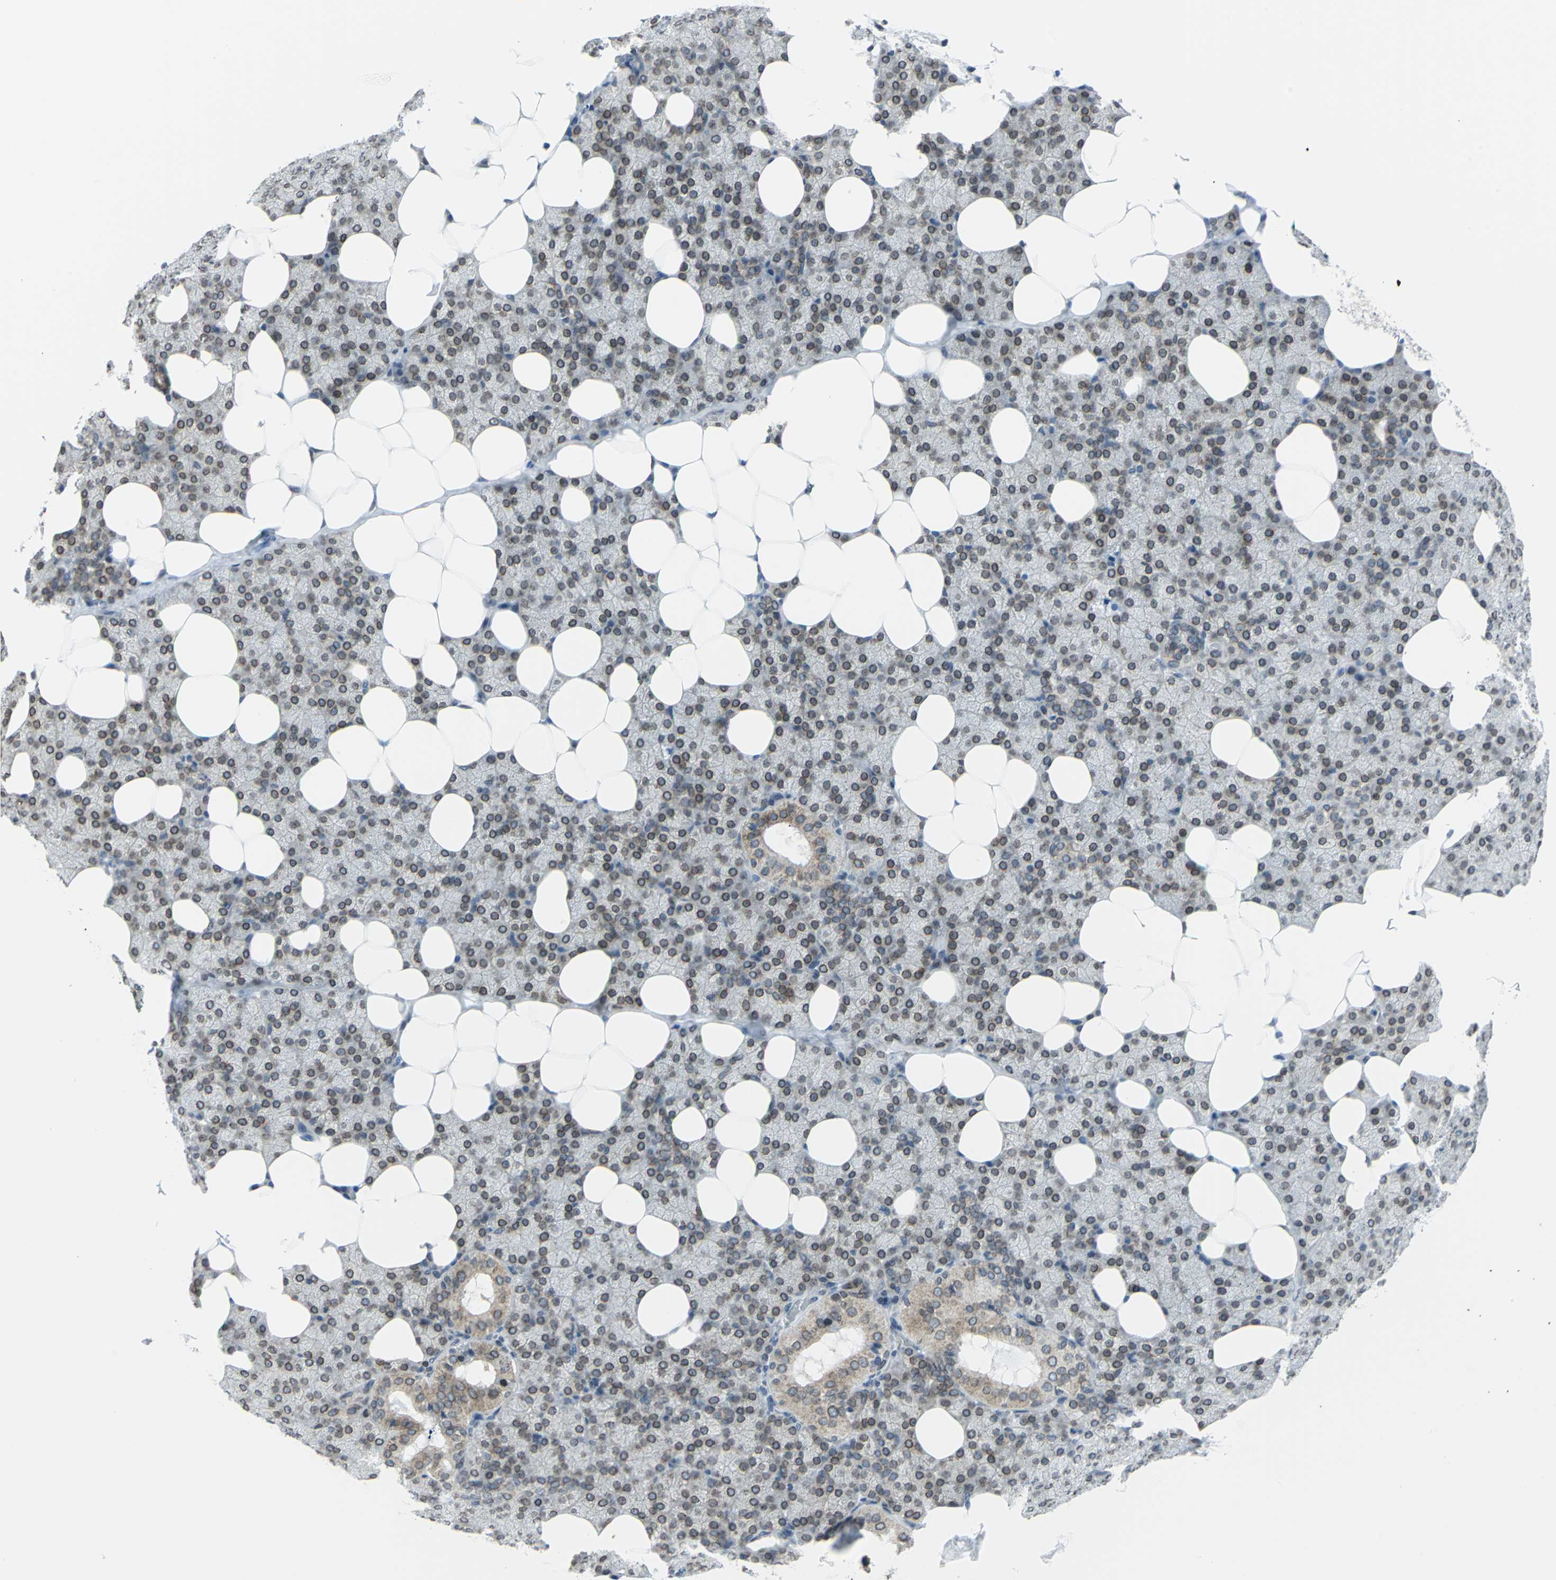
{"staining": {"intensity": "moderate", "quantity": ">75%", "location": "cytoplasmic/membranous,nuclear"}, "tissue": "salivary gland", "cell_type": "Glandular cells", "image_type": "normal", "snomed": [{"axis": "morphology", "description": "Normal tissue, NOS"}, {"axis": "topography", "description": "Lymph node"}, {"axis": "topography", "description": "Salivary gland"}], "caption": "This histopathology image demonstrates immunohistochemistry (IHC) staining of unremarkable human salivary gland, with medium moderate cytoplasmic/membranous,nuclear positivity in about >75% of glandular cells.", "gene": "SNUPN", "patient": {"sex": "male", "age": 8}}